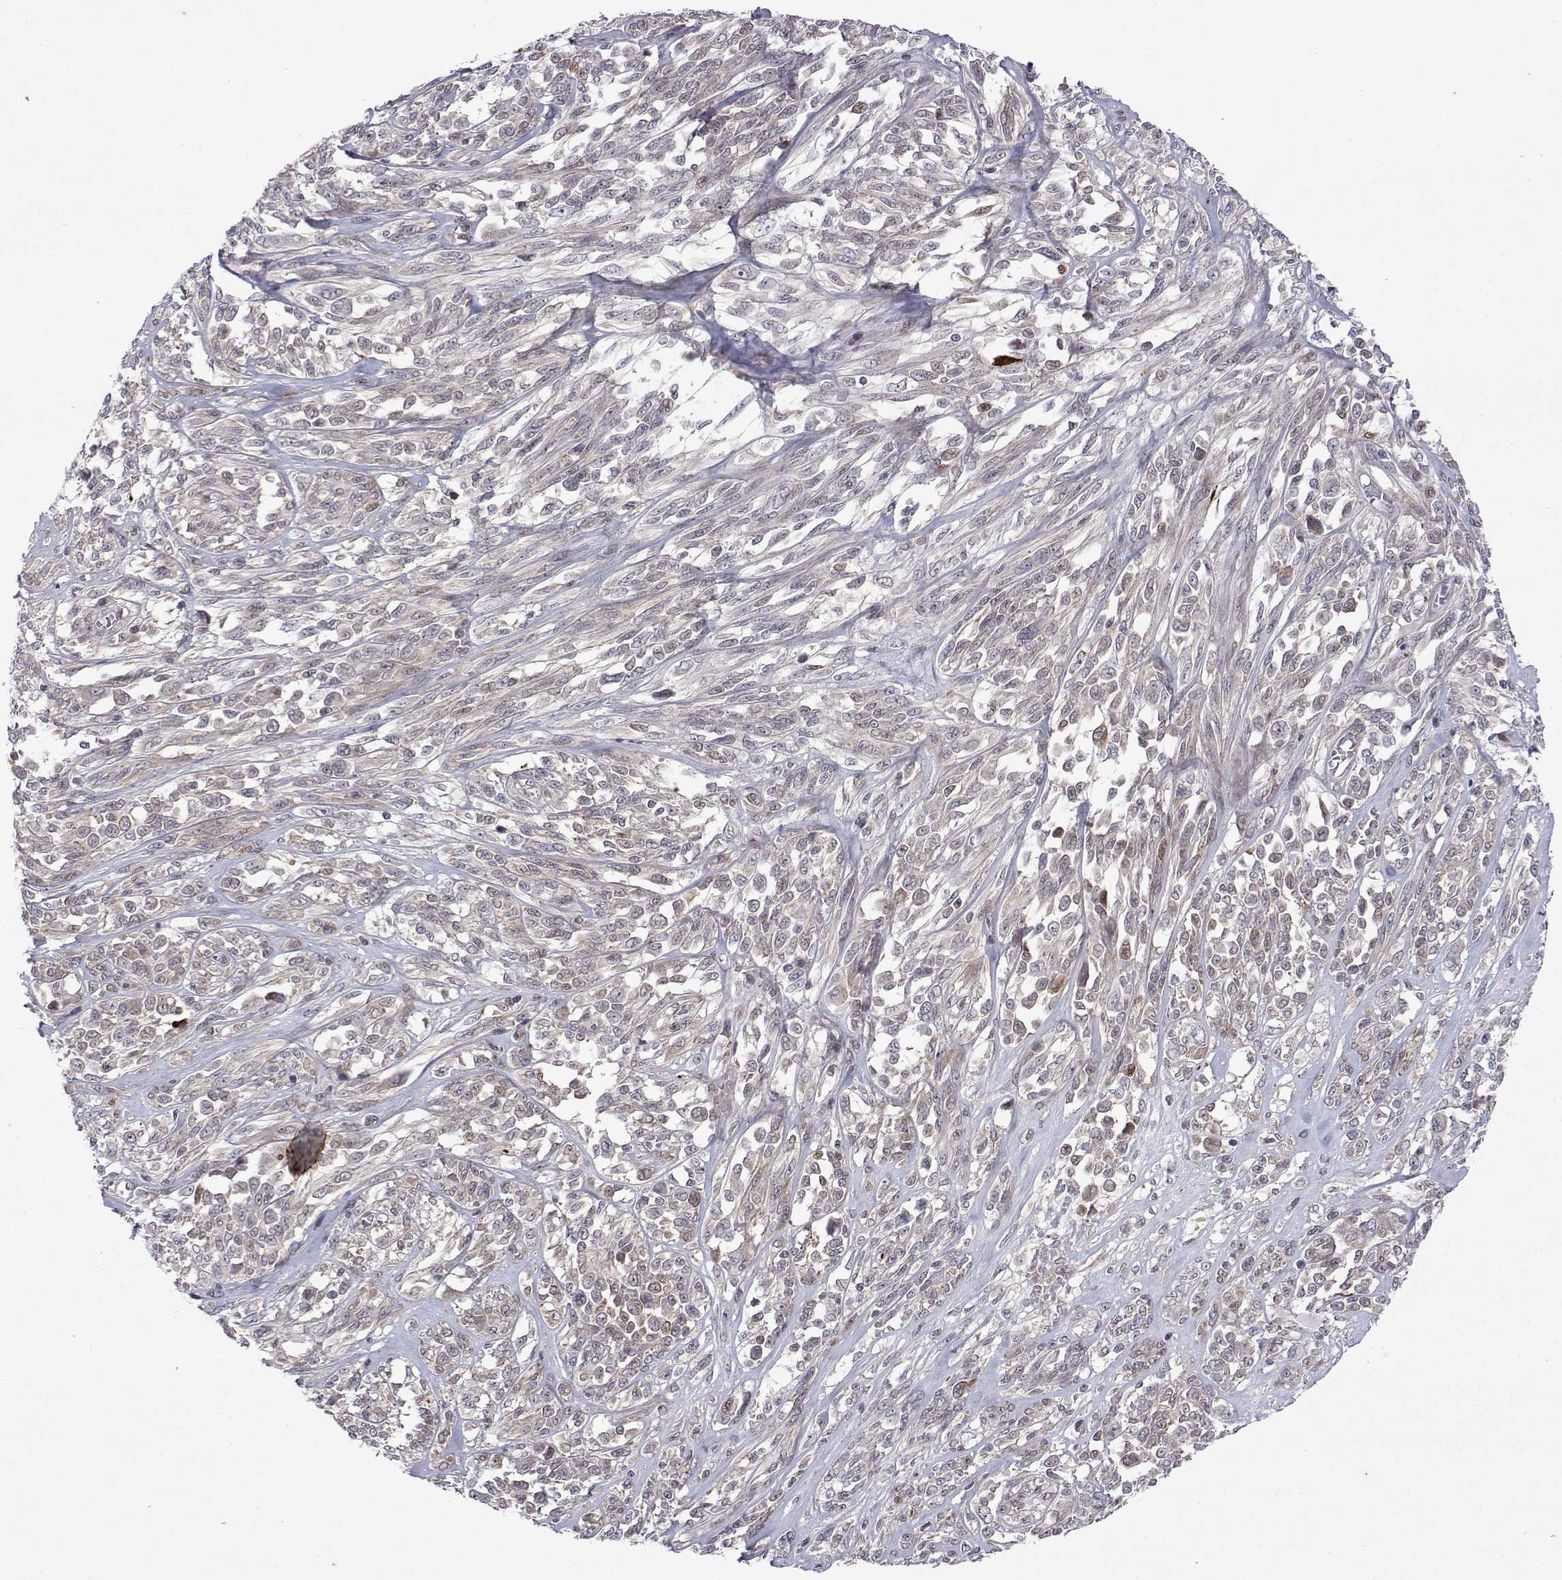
{"staining": {"intensity": "negative", "quantity": "none", "location": "none"}, "tissue": "melanoma", "cell_type": "Tumor cells", "image_type": "cancer", "snomed": [{"axis": "morphology", "description": "Malignant melanoma, NOS"}, {"axis": "topography", "description": "Skin"}], "caption": "Immunohistochemistry (IHC) histopathology image of human melanoma stained for a protein (brown), which shows no staining in tumor cells.", "gene": "EFCAB3", "patient": {"sex": "female", "age": 91}}